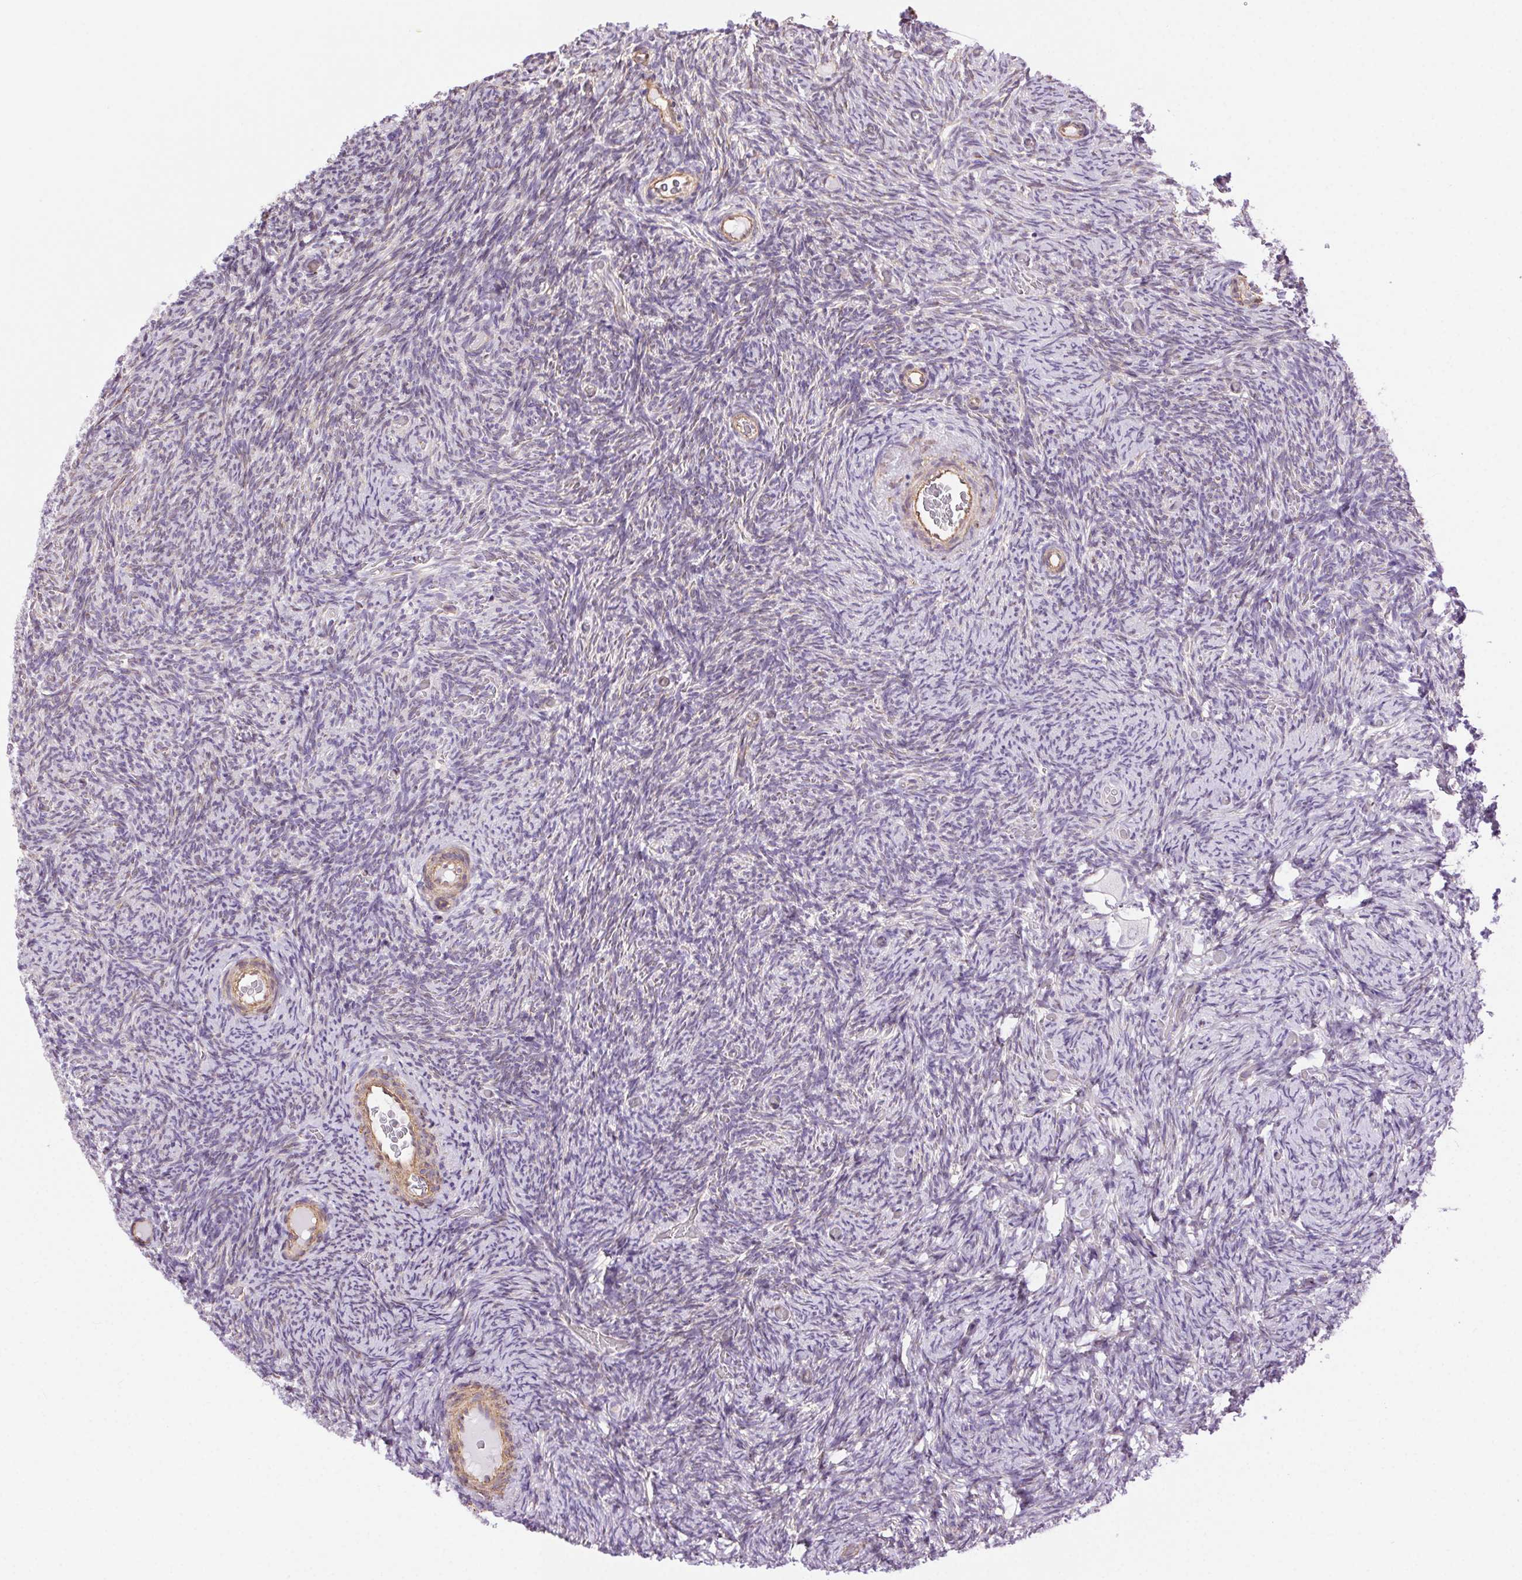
{"staining": {"intensity": "negative", "quantity": "none", "location": "none"}, "tissue": "ovary", "cell_type": "Follicle cells", "image_type": "normal", "snomed": [{"axis": "morphology", "description": "Normal tissue, NOS"}, {"axis": "topography", "description": "Ovary"}], "caption": "Immunohistochemical staining of normal human ovary demonstrates no significant positivity in follicle cells.", "gene": "SHCBP1L", "patient": {"sex": "female", "age": 34}}